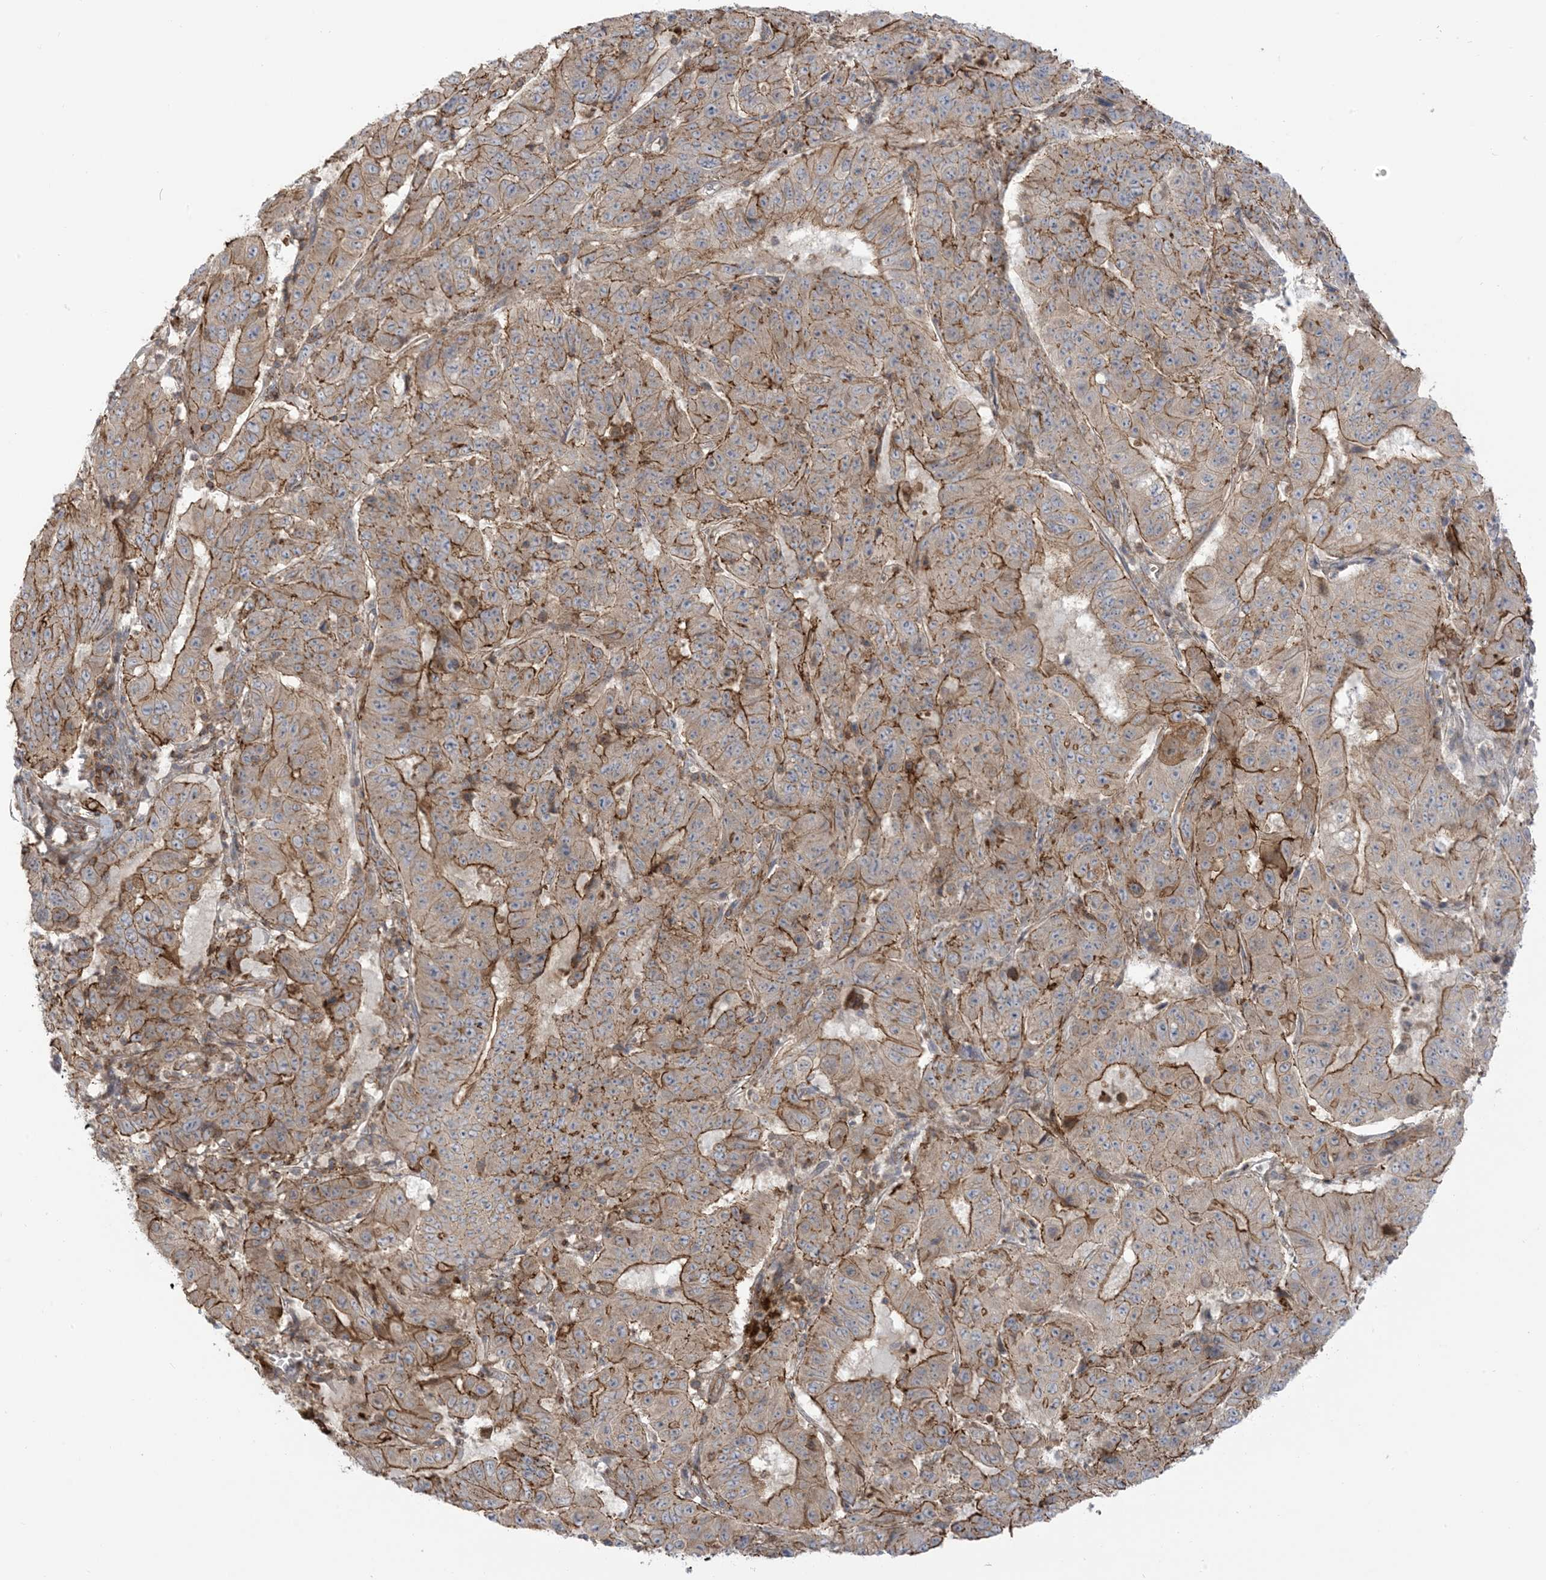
{"staining": {"intensity": "moderate", "quantity": ">75%", "location": "cytoplasmic/membranous"}, "tissue": "pancreatic cancer", "cell_type": "Tumor cells", "image_type": "cancer", "snomed": [{"axis": "morphology", "description": "Adenocarcinoma, NOS"}, {"axis": "topography", "description": "Pancreas"}], "caption": "DAB (3,3'-diaminobenzidine) immunohistochemical staining of human pancreatic cancer (adenocarcinoma) displays moderate cytoplasmic/membranous protein staining in approximately >75% of tumor cells.", "gene": "ICMT", "patient": {"sex": "male", "age": 63}}